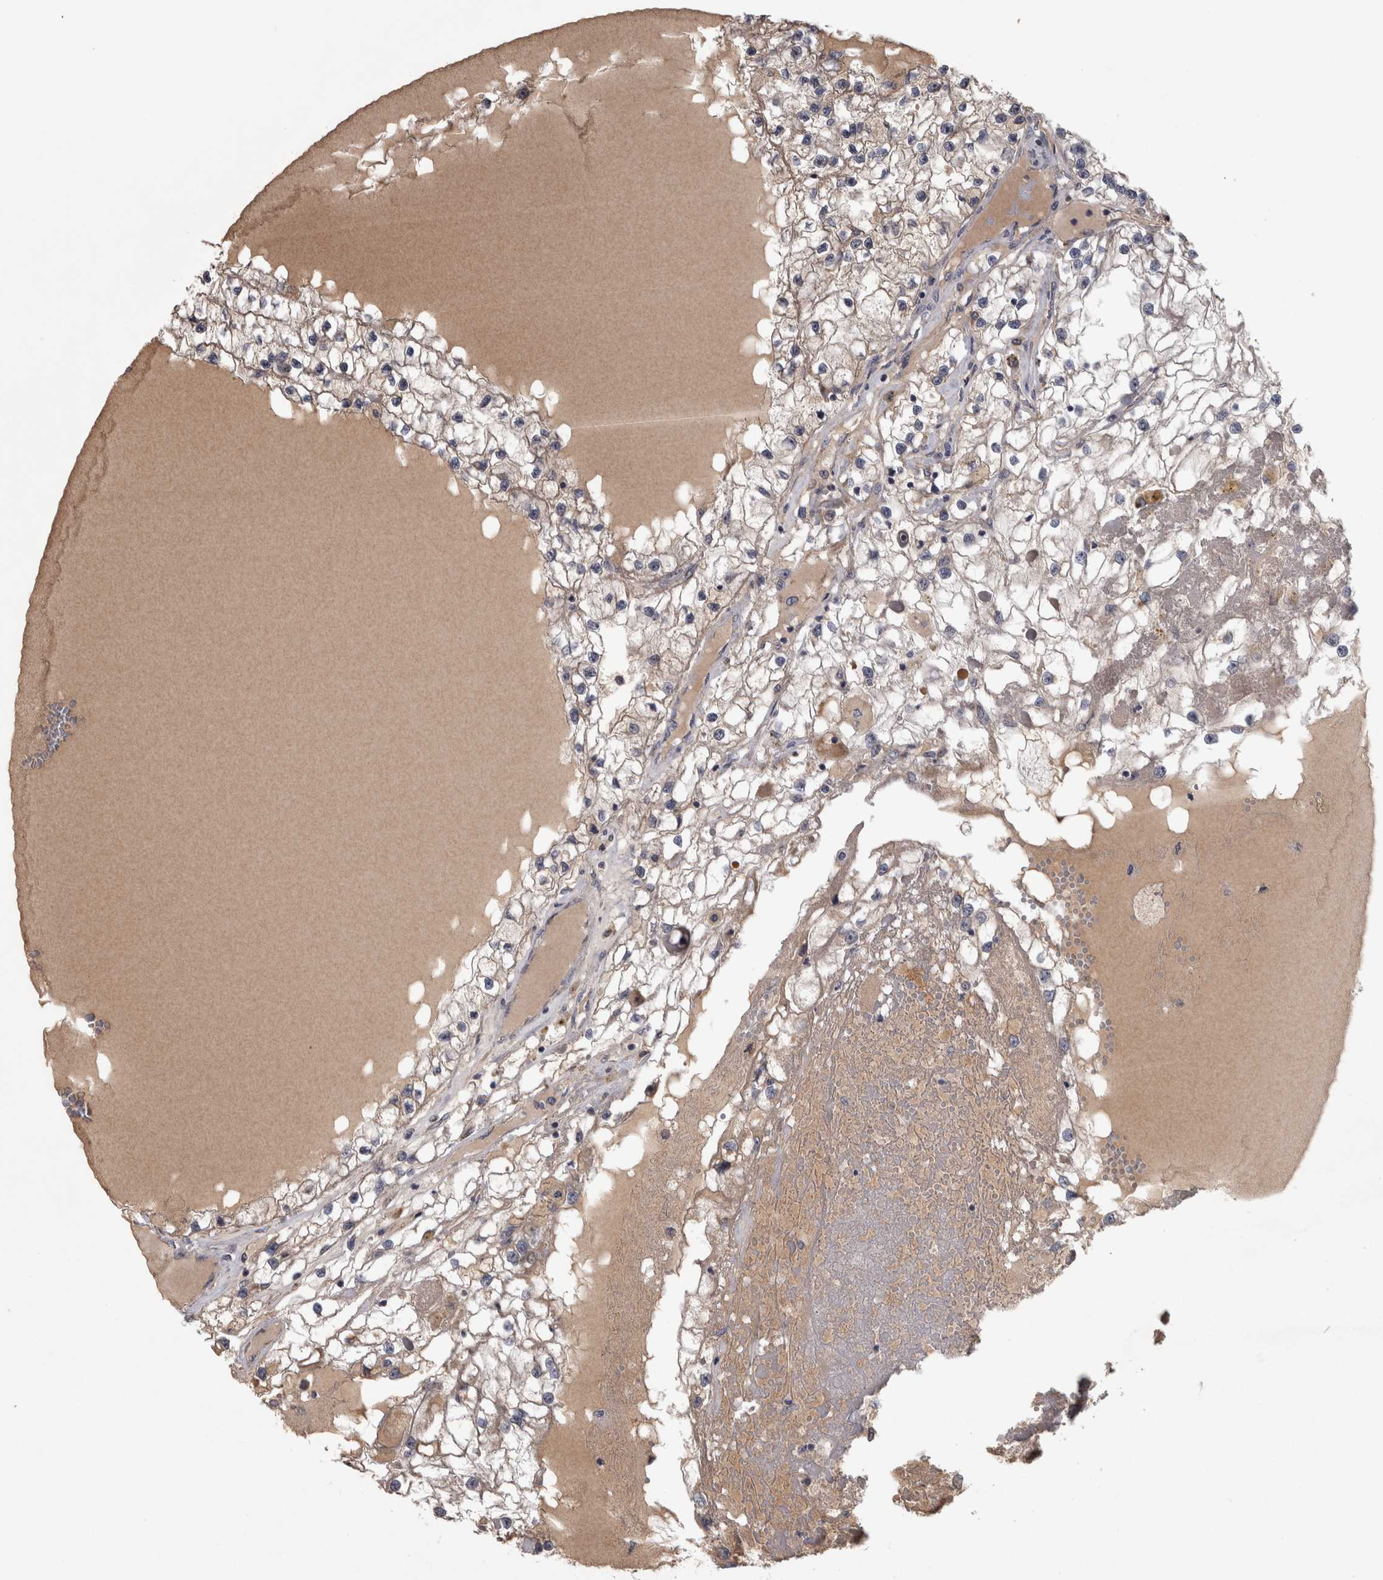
{"staining": {"intensity": "weak", "quantity": ">75%", "location": "cytoplasmic/membranous"}, "tissue": "renal cancer", "cell_type": "Tumor cells", "image_type": "cancer", "snomed": [{"axis": "morphology", "description": "Adenocarcinoma, NOS"}, {"axis": "topography", "description": "Kidney"}], "caption": "About >75% of tumor cells in human adenocarcinoma (renal) show weak cytoplasmic/membranous protein staining as visualized by brown immunohistochemical staining.", "gene": "DBT", "patient": {"sex": "male", "age": 68}}